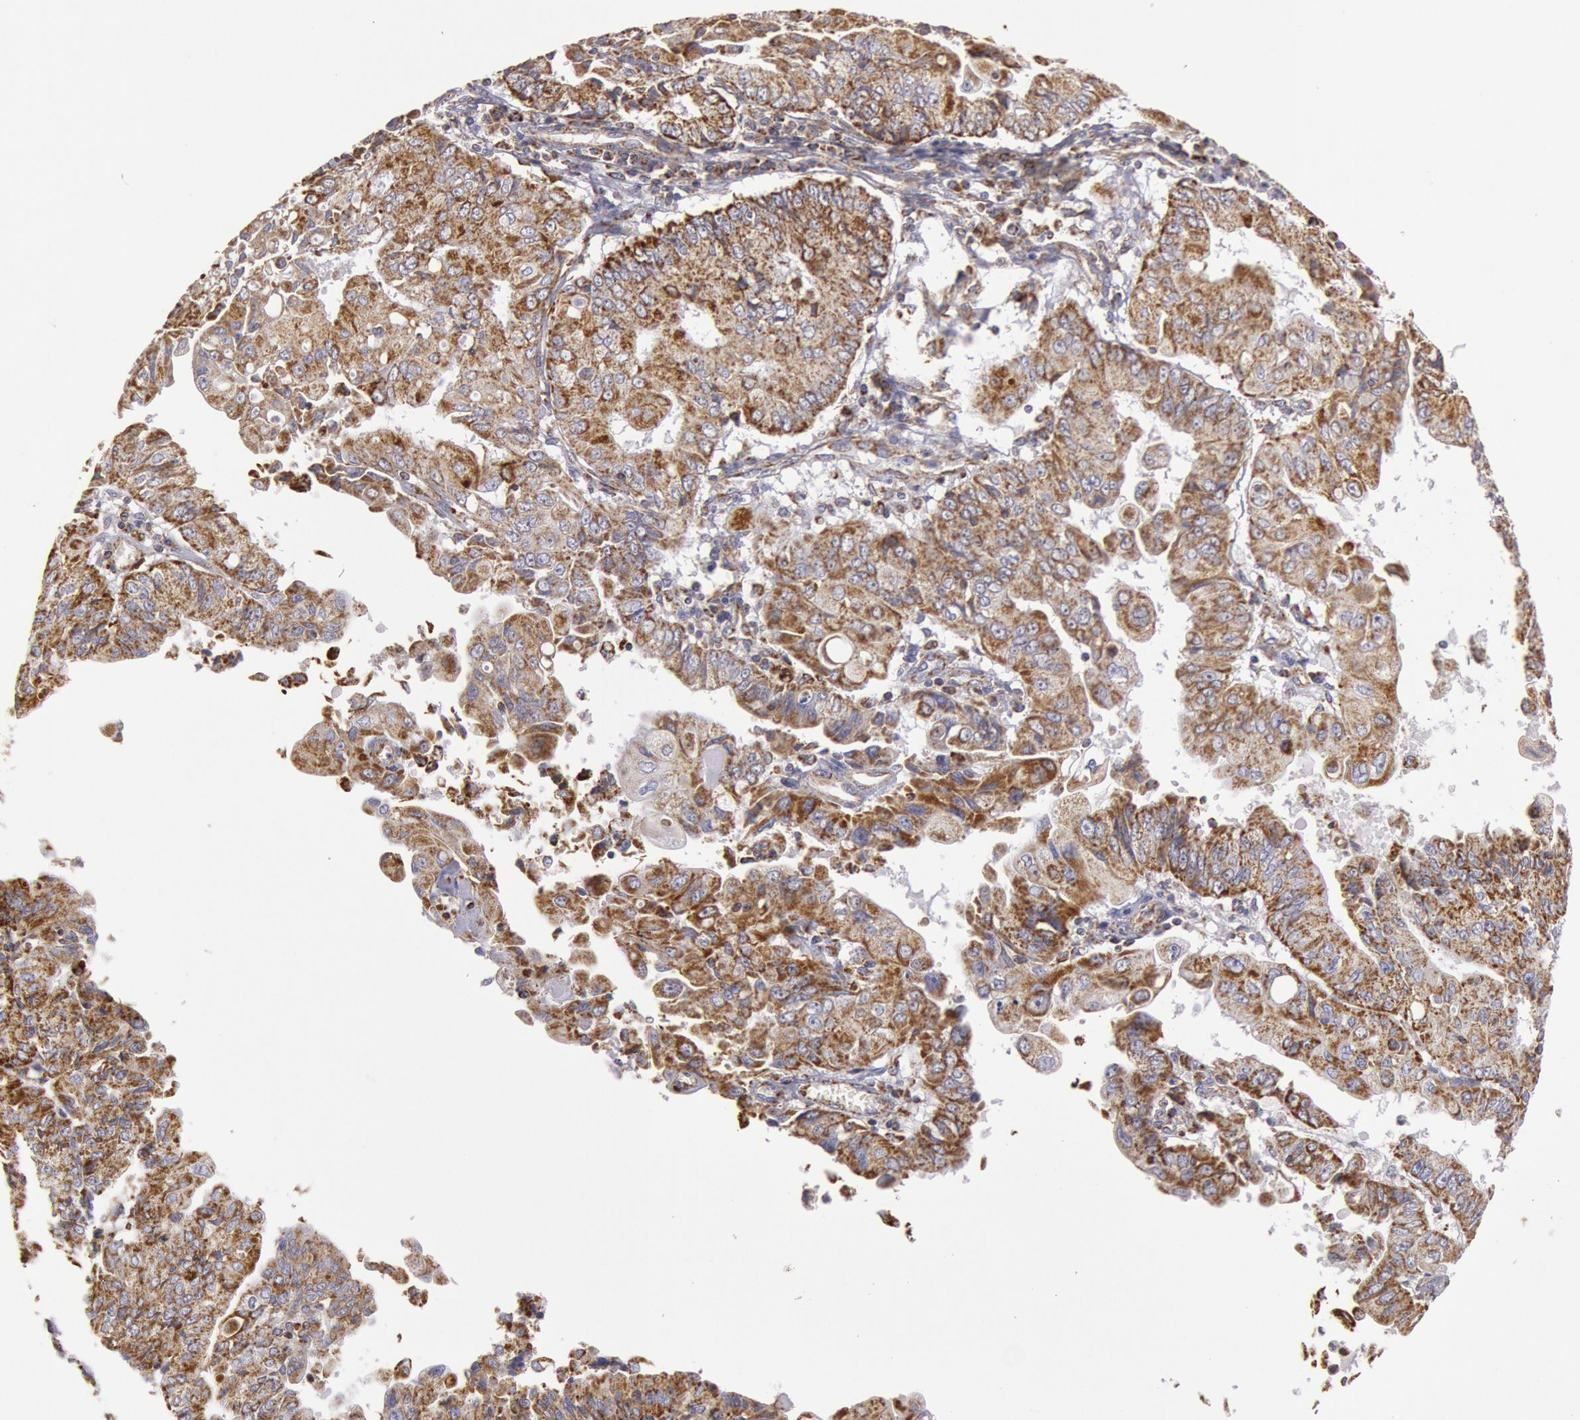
{"staining": {"intensity": "strong", "quantity": ">75%", "location": "cytoplasmic/membranous"}, "tissue": "endometrial cancer", "cell_type": "Tumor cells", "image_type": "cancer", "snomed": [{"axis": "morphology", "description": "Adenocarcinoma, NOS"}, {"axis": "topography", "description": "Endometrium"}], "caption": "Immunohistochemical staining of endometrial cancer reveals high levels of strong cytoplasmic/membranous staining in about >75% of tumor cells.", "gene": "CYC1", "patient": {"sex": "female", "age": 75}}